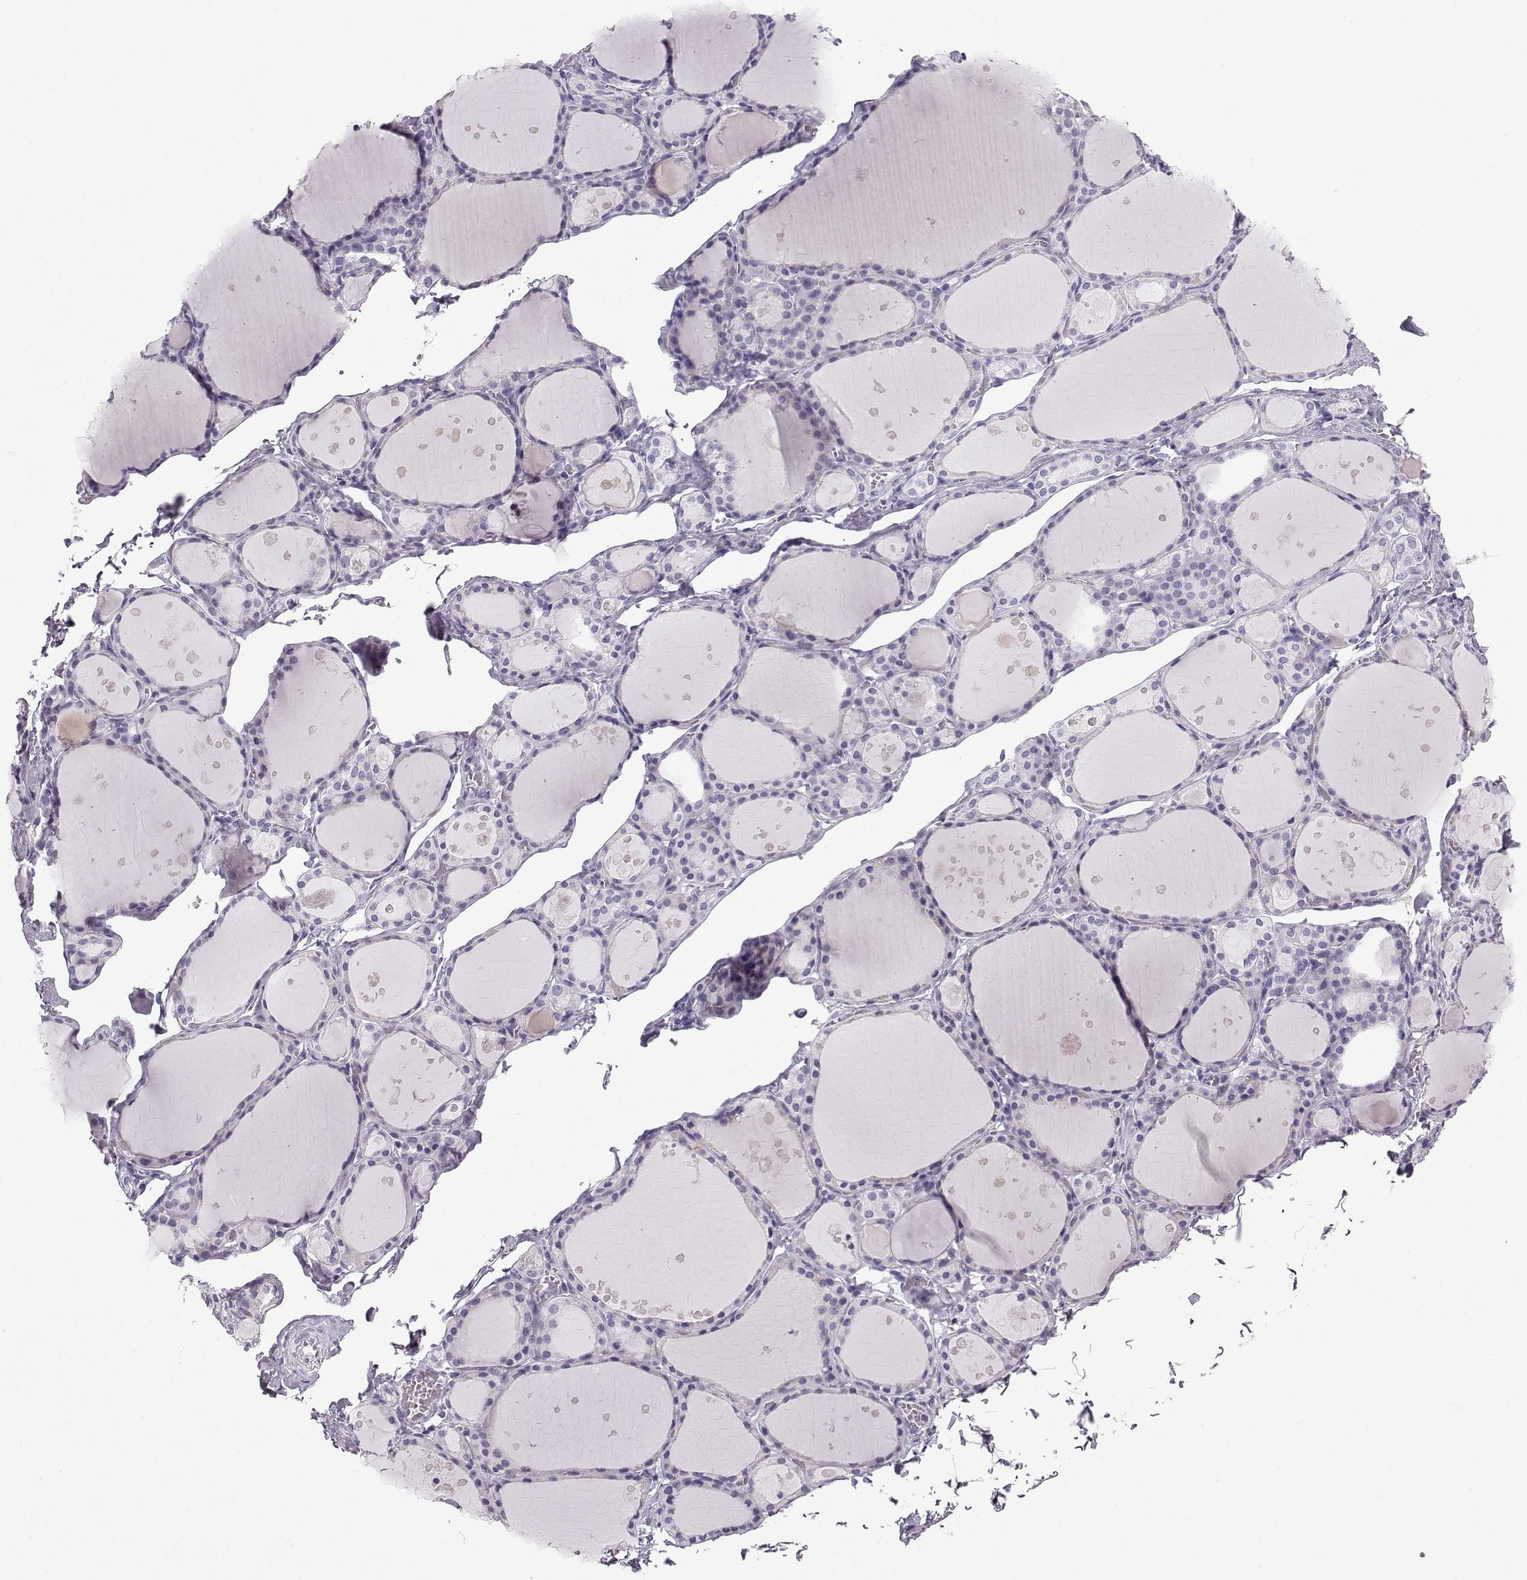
{"staining": {"intensity": "negative", "quantity": "none", "location": "none"}, "tissue": "thyroid gland", "cell_type": "Glandular cells", "image_type": "normal", "snomed": [{"axis": "morphology", "description": "Normal tissue, NOS"}, {"axis": "topography", "description": "Thyroid gland"}], "caption": "Protein analysis of benign thyroid gland shows no significant staining in glandular cells. Nuclei are stained in blue.", "gene": "ZBTB8B", "patient": {"sex": "male", "age": 68}}